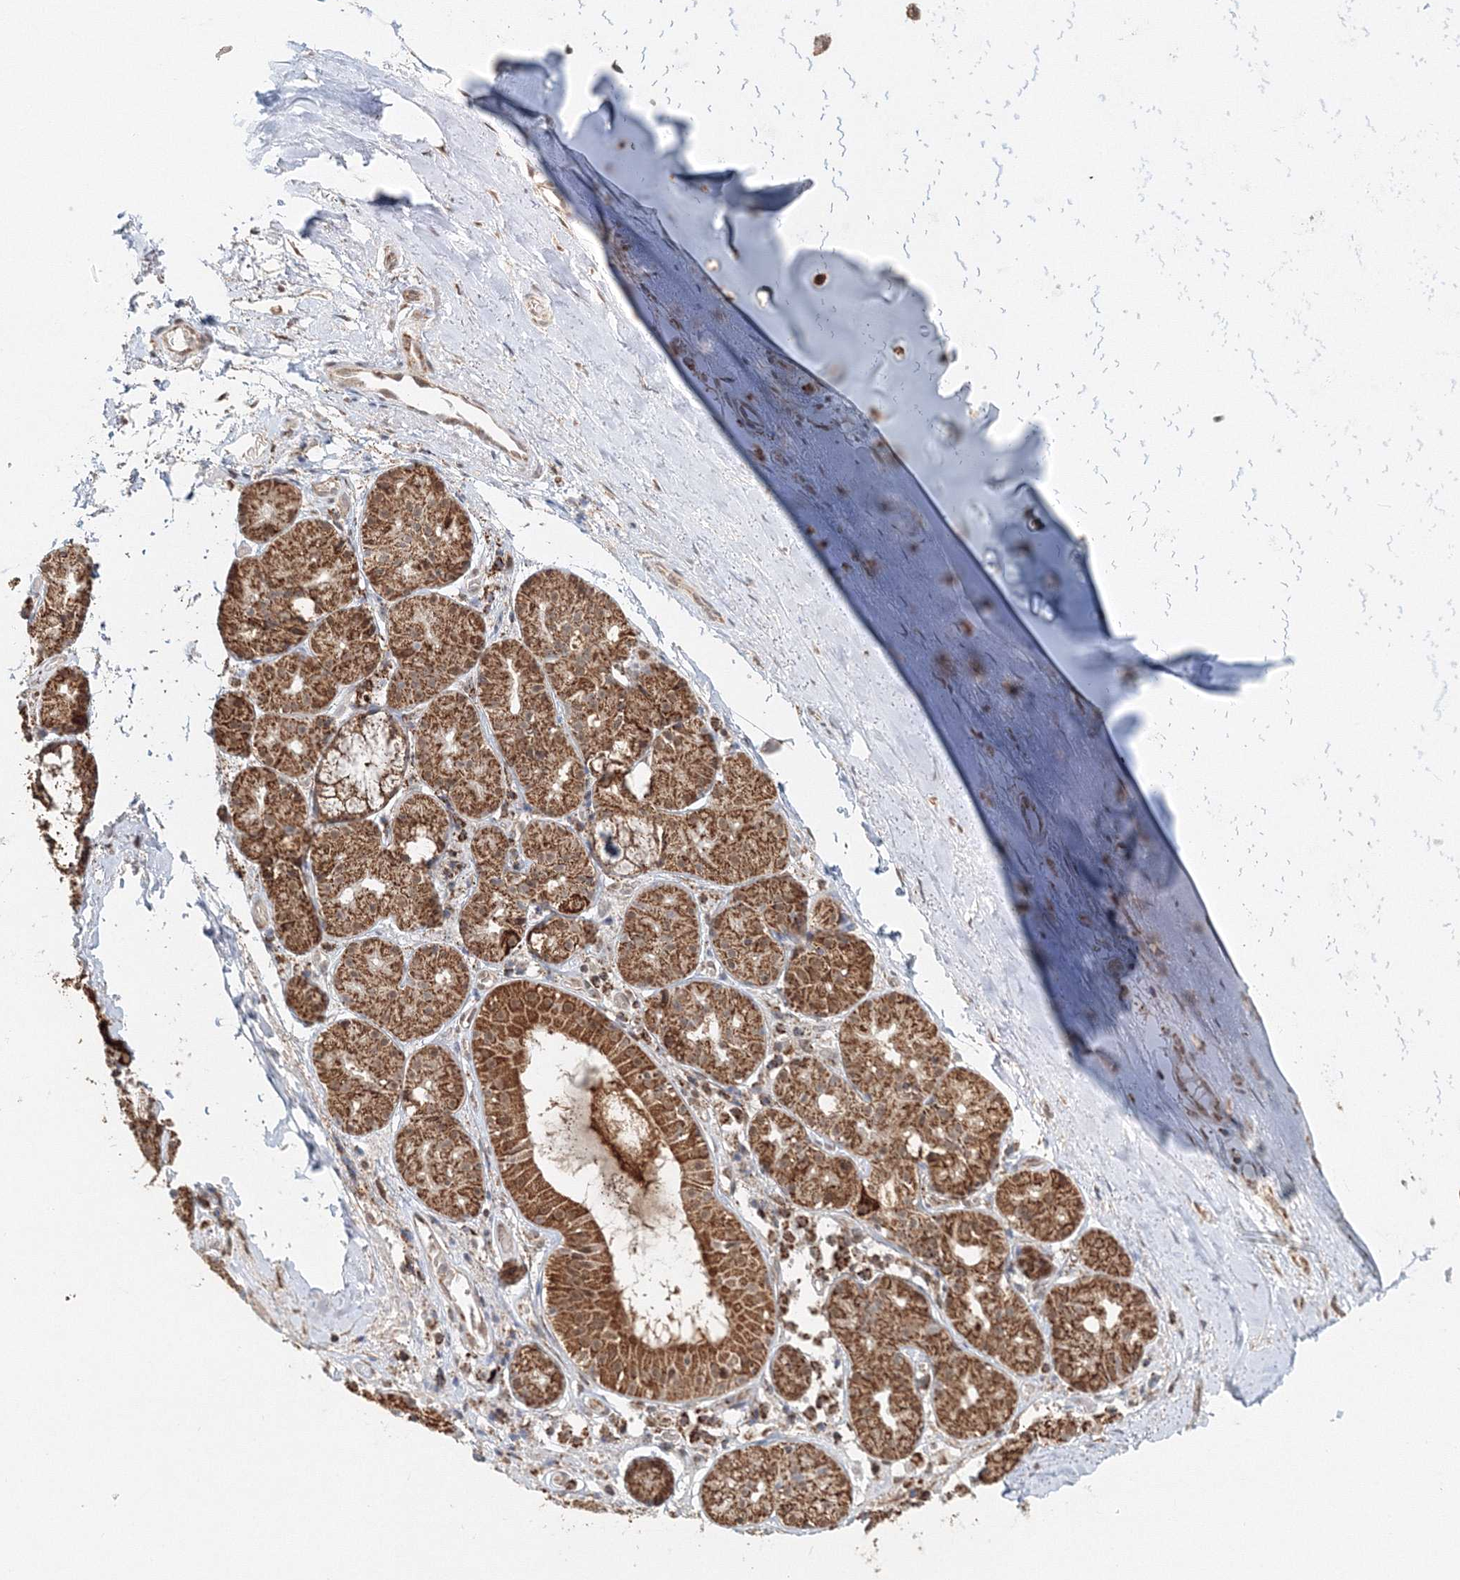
{"staining": {"intensity": "moderate", "quantity": ">75%", "location": "cytoplasmic/membranous"}, "tissue": "adipose tissue", "cell_type": "Adipocytes", "image_type": "normal", "snomed": [{"axis": "morphology", "description": "Normal tissue, NOS"}, {"axis": "morphology", "description": "Basal cell carcinoma"}, {"axis": "topography", "description": "Cartilage tissue"}, {"axis": "topography", "description": "Nasopharynx"}, {"axis": "topography", "description": "Oral tissue"}], "caption": "This micrograph demonstrates normal adipose tissue stained with immunohistochemistry (IHC) to label a protein in brown. The cytoplasmic/membranous of adipocytes show moderate positivity for the protein. Nuclei are counter-stained blue.", "gene": "PSMD6", "patient": {"sex": "female", "age": 77}}